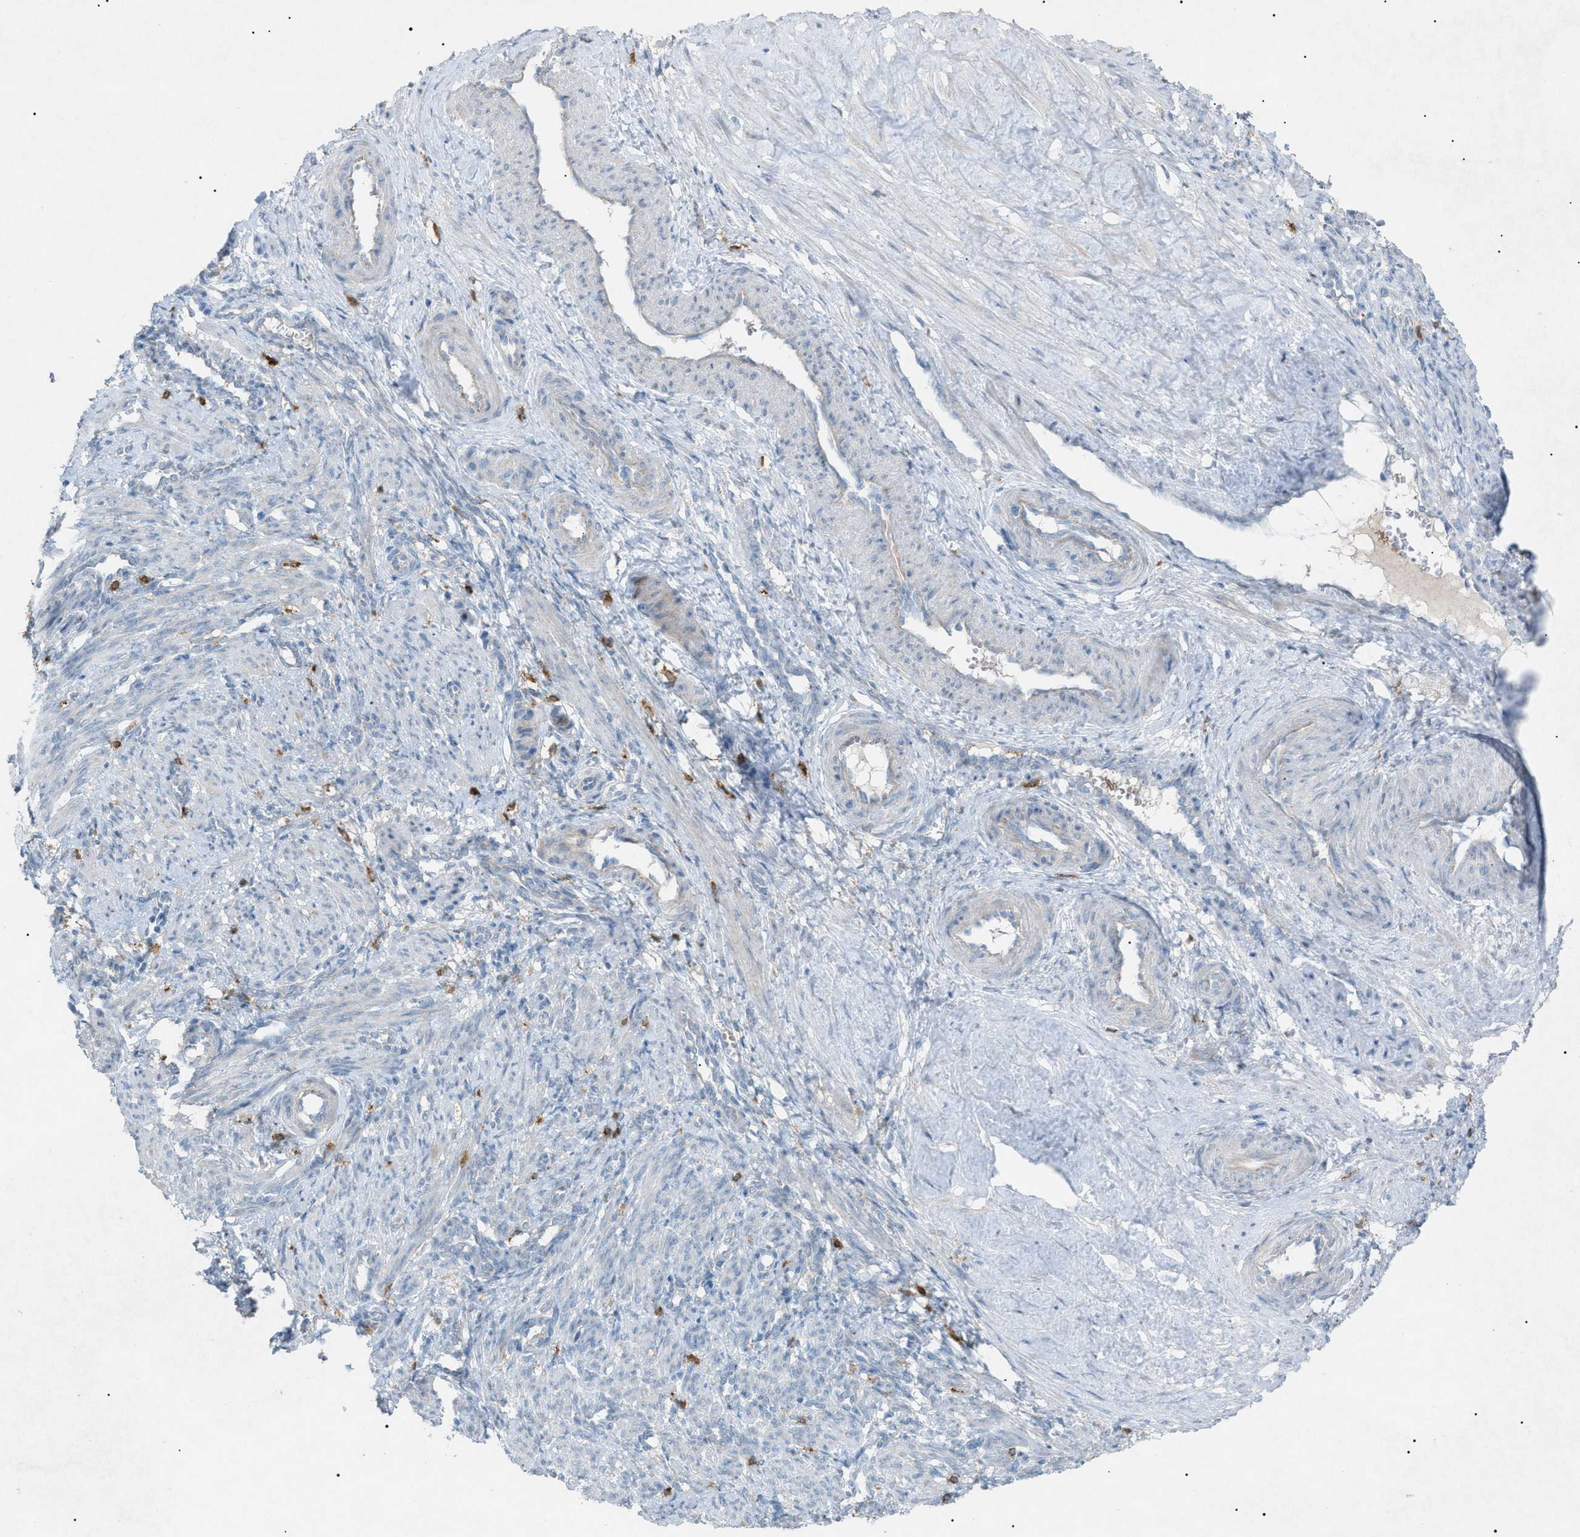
{"staining": {"intensity": "negative", "quantity": "none", "location": "none"}, "tissue": "smooth muscle", "cell_type": "Smooth muscle cells", "image_type": "normal", "snomed": [{"axis": "morphology", "description": "Normal tissue, NOS"}, {"axis": "topography", "description": "Endometrium"}], "caption": "The micrograph exhibits no significant expression in smooth muscle cells of smooth muscle.", "gene": "BTK", "patient": {"sex": "female", "age": 33}}